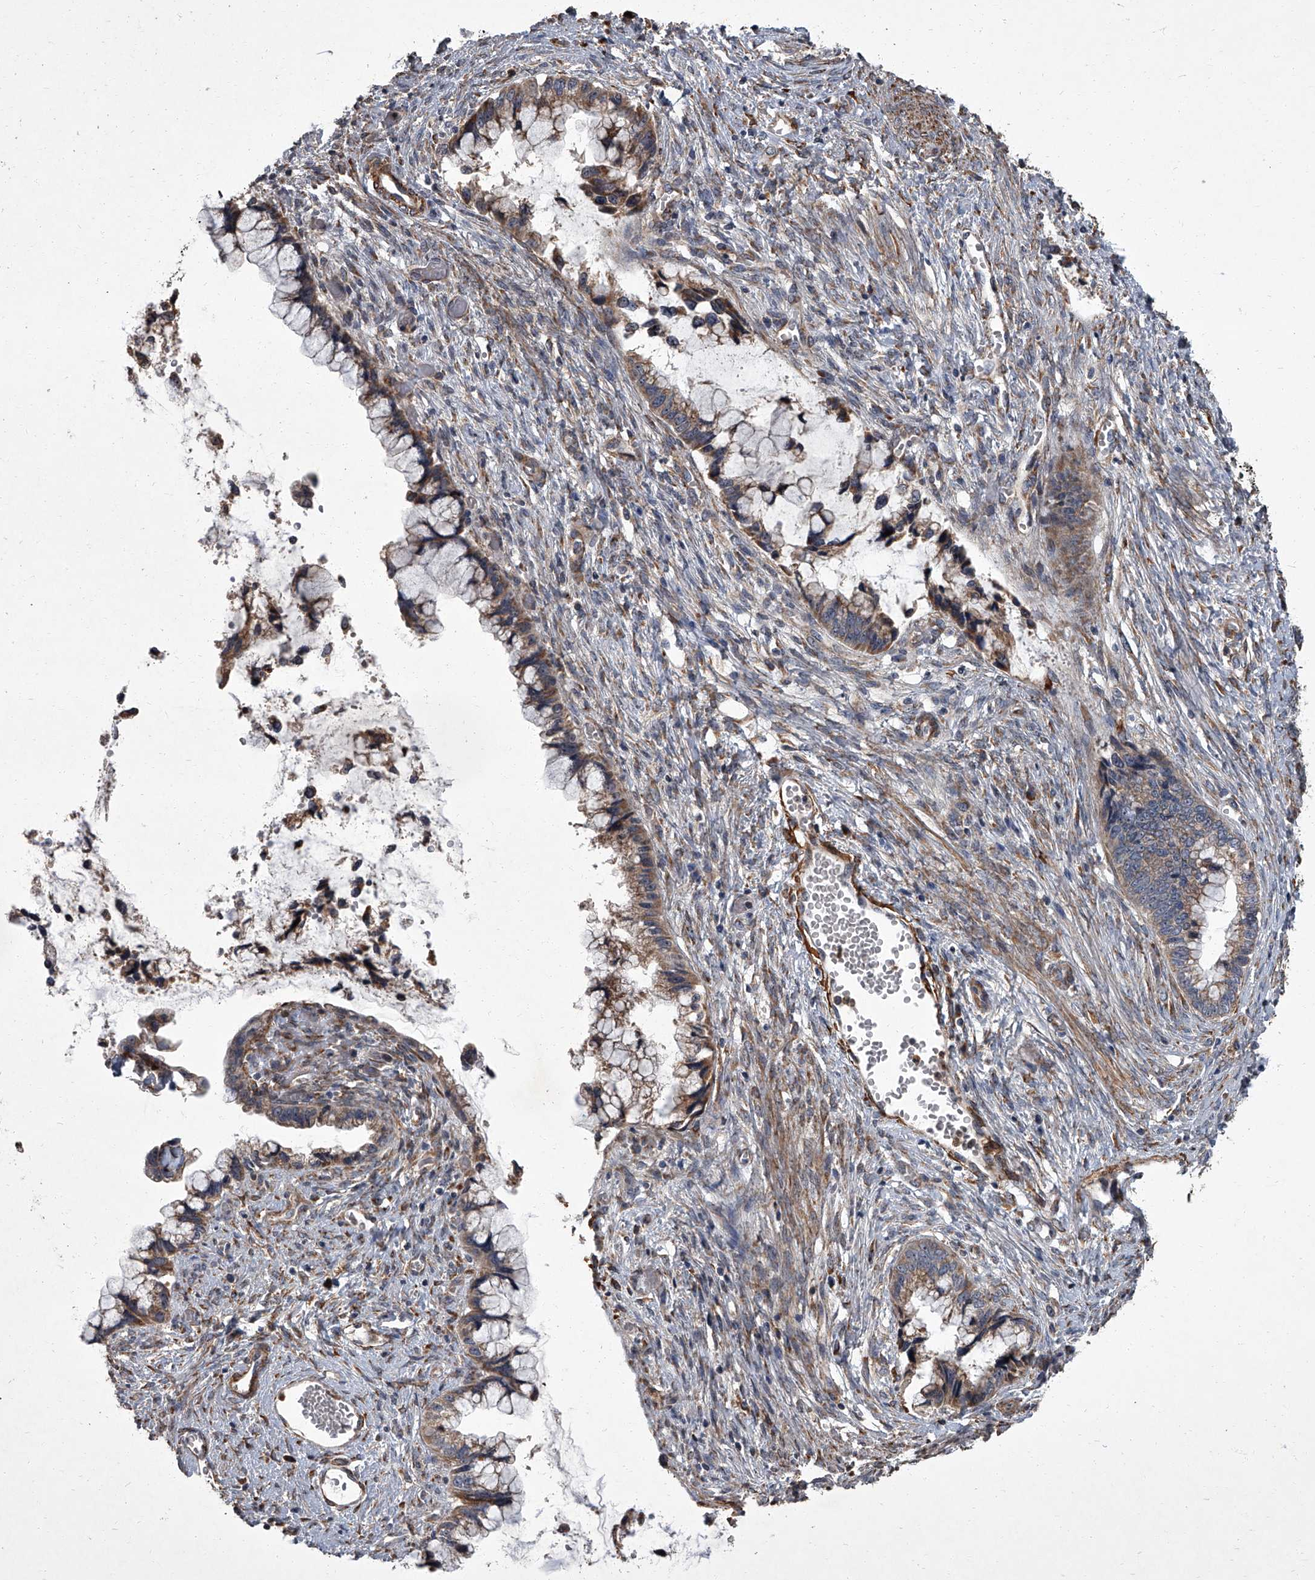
{"staining": {"intensity": "moderate", "quantity": "25%-75%", "location": "cytoplasmic/membranous"}, "tissue": "cervical cancer", "cell_type": "Tumor cells", "image_type": "cancer", "snomed": [{"axis": "morphology", "description": "Adenocarcinoma, NOS"}, {"axis": "topography", "description": "Cervix"}], "caption": "Immunohistochemical staining of cervical adenocarcinoma displays moderate cytoplasmic/membranous protein expression in approximately 25%-75% of tumor cells.", "gene": "SIRT4", "patient": {"sex": "female", "age": 44}}